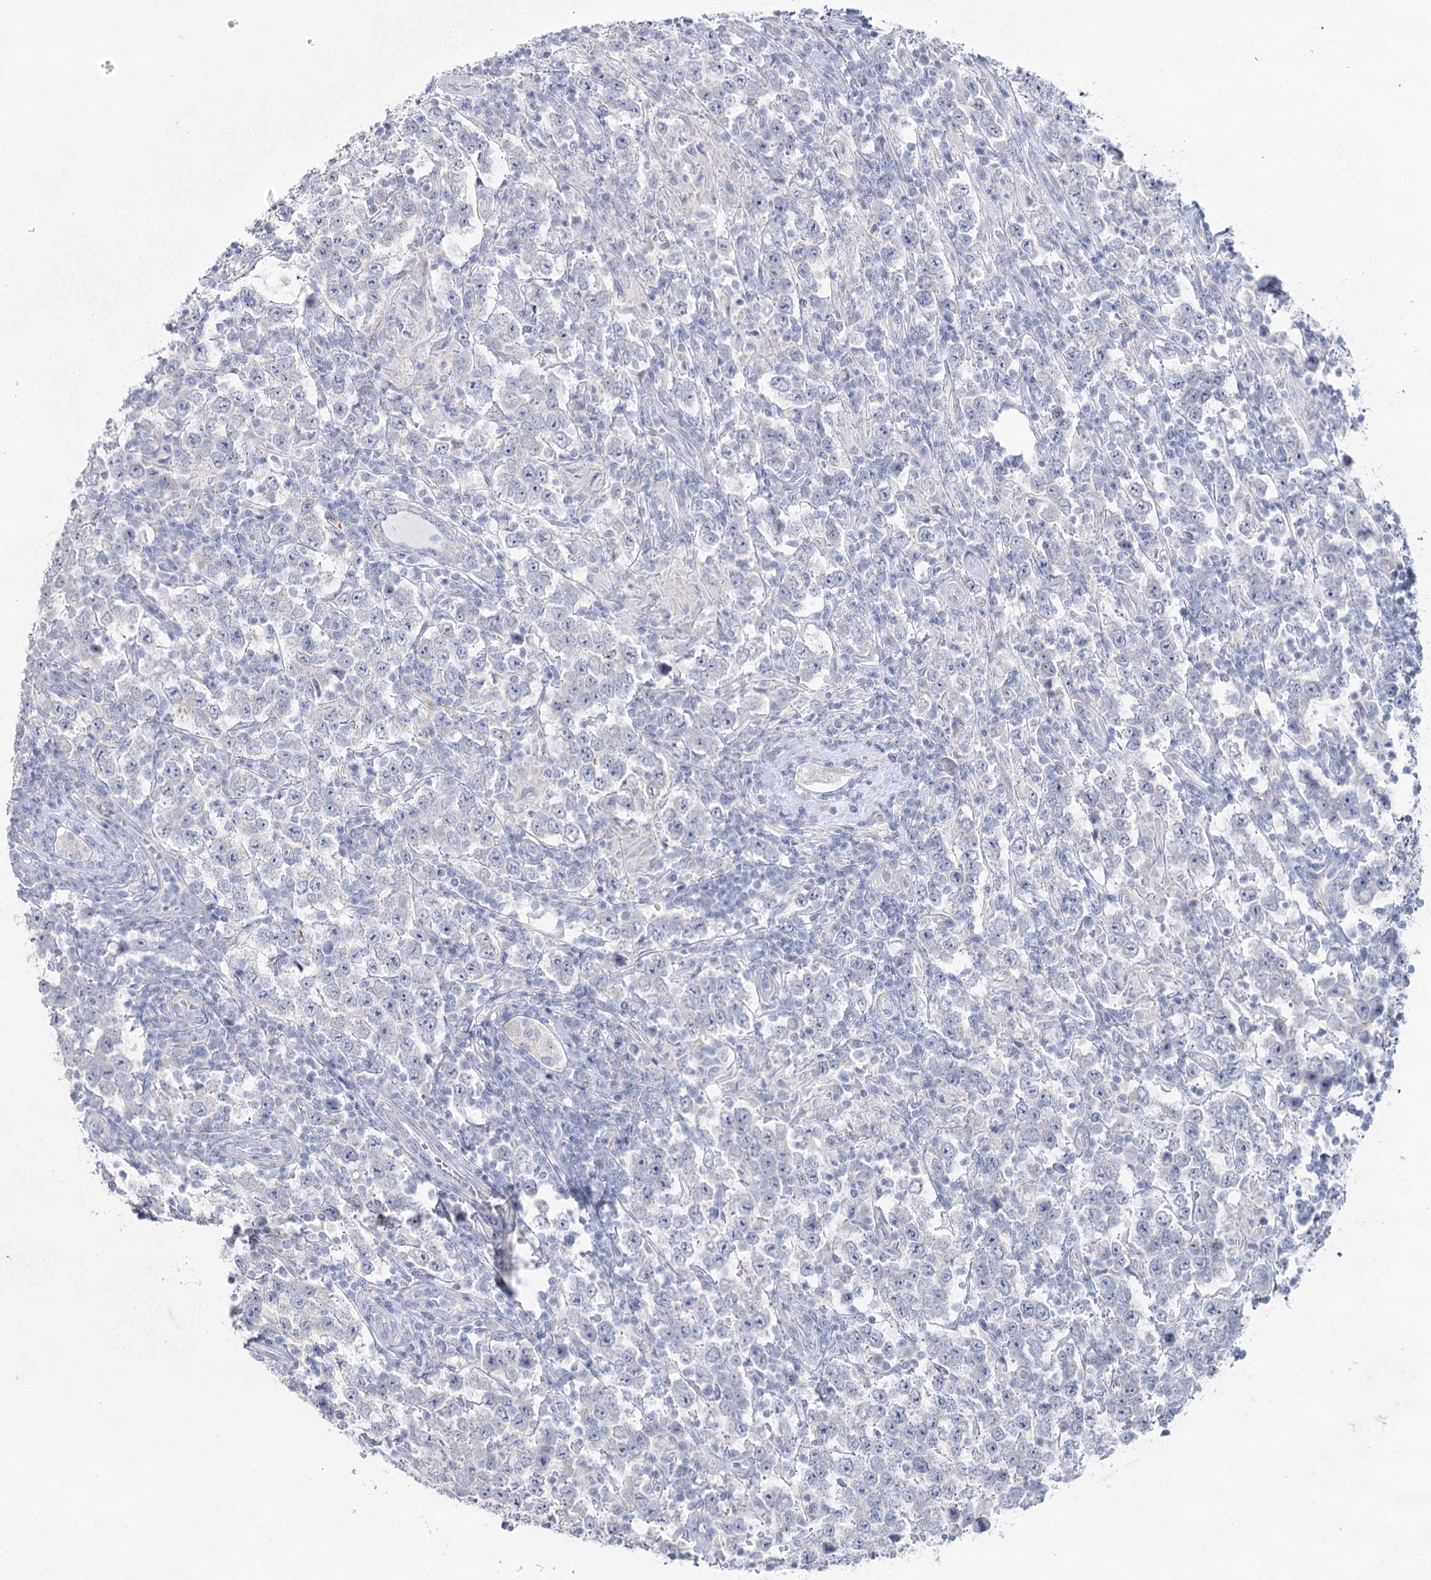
{"staining": {"intensity": "negative", "quantity": "none", "location": "none"}, "tissue": "testis cancer", "cell_type": "Tumor cells", "image_type": "cancer", "snomed": [{"axis": "morphology", "description": "Normal tissue, NOS"}, {"axis": "morphology", "description": "Urothelial carcinoma, High grade"}, {"axis": "morphology", "description": "Seminoma, NOS"}, {"axis": "morphology", "description": "Carcinoma, Embryonal, NOS"}, {"axis": "topography", "description": "Urinary bladder"}, {"axis": "topography", "description": "Testis"}], "caption": "Testis embryonal carcinoma was stained to show a protein in brown. There is no significant expression in tumor cells.", "gene": "CCDC88A", "patient": {"sex": "male", "age": 41}}